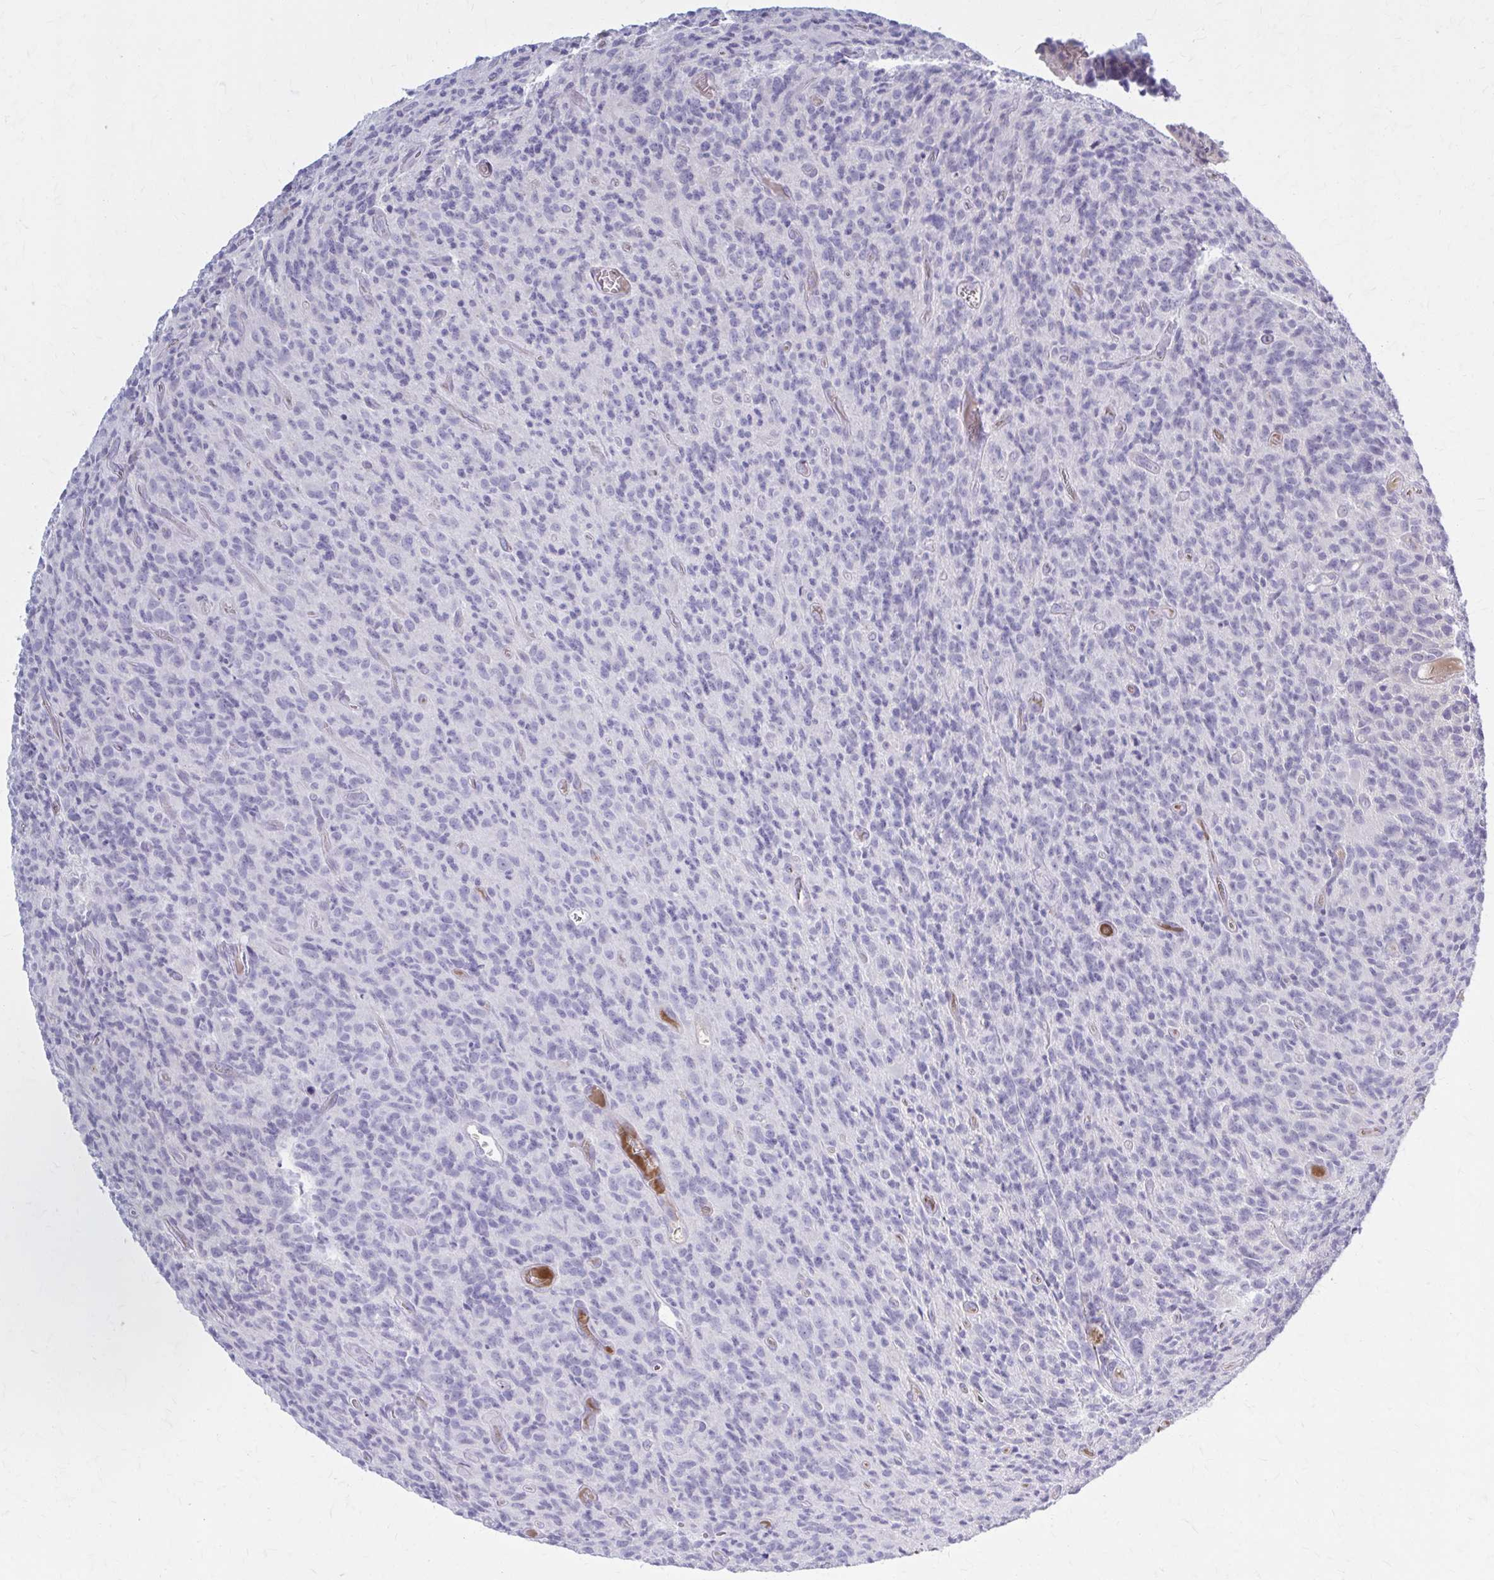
{"staining": {"intensity": "negative", "quantity": "none", "location": "none"}, "tissue": "glioma", "cell_type": "Tumor cells", "image_type": "cancer", "snomed": [{"axis": "morphology", "description": "Glioma, malignant, High grade"}, {"axis": "topography", "description": "Brain"}], "caption": "DAB immunohistochemical staining of glioma exhibits no significant staining in tumor cells.", "gene": "SERPIND1", "patient": {"sex": "male", "age": 76}}